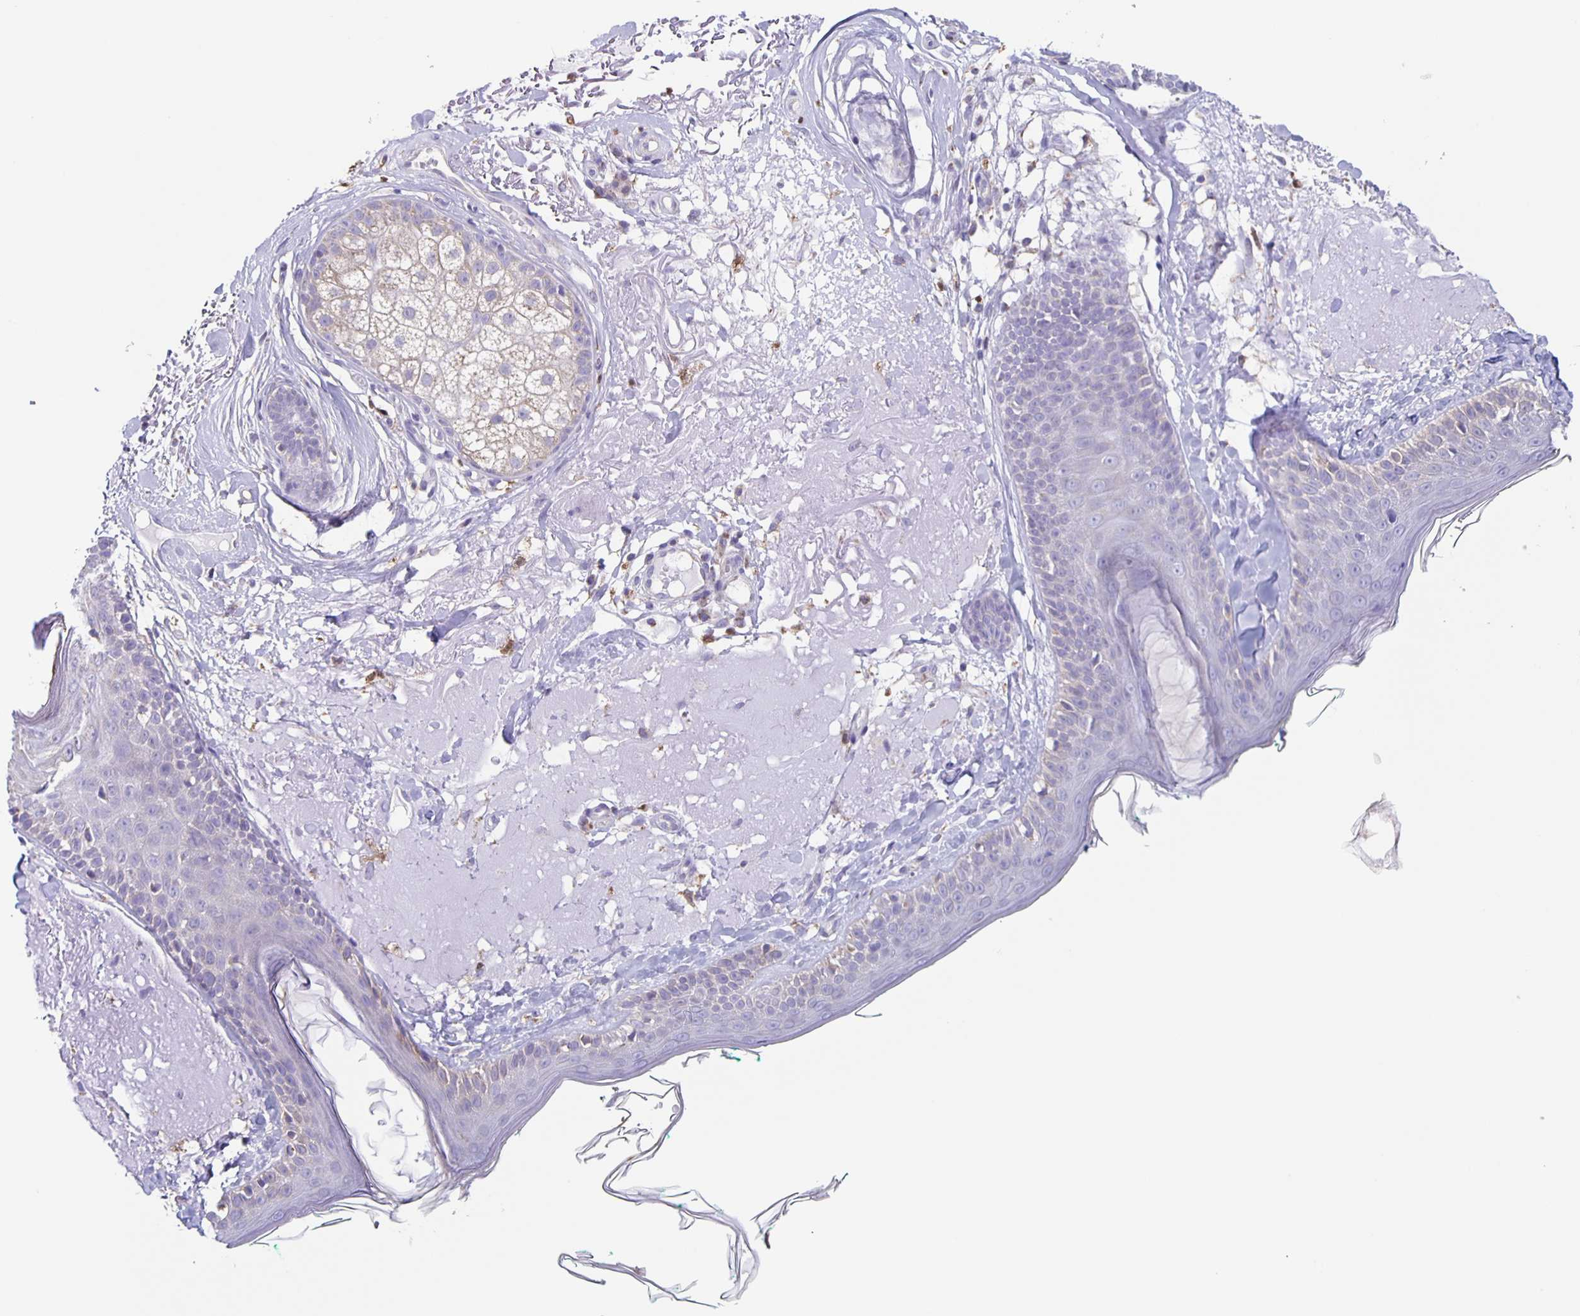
{"staining": {"intensity": "negative", "quantity": "none", "location": "none"}, "tissue": "skin", "cell_type": "Fibroblasts", "image_type": "normal", "snomed": [{"axis": "morphology", "description": "Normal tissue, NOS"}, {"axis": "topography", "description": "Skin"}], "caption": "The photomicrograph reveals no significant staining in fibroblasts of skin. (Stains: DAB immunohistochemistry with hematoxylin counter stain, Microscopy: brightfield microscopy at high magnification).", "gene": "TPPP", "patient": {"sex": "male", "age": 73}}